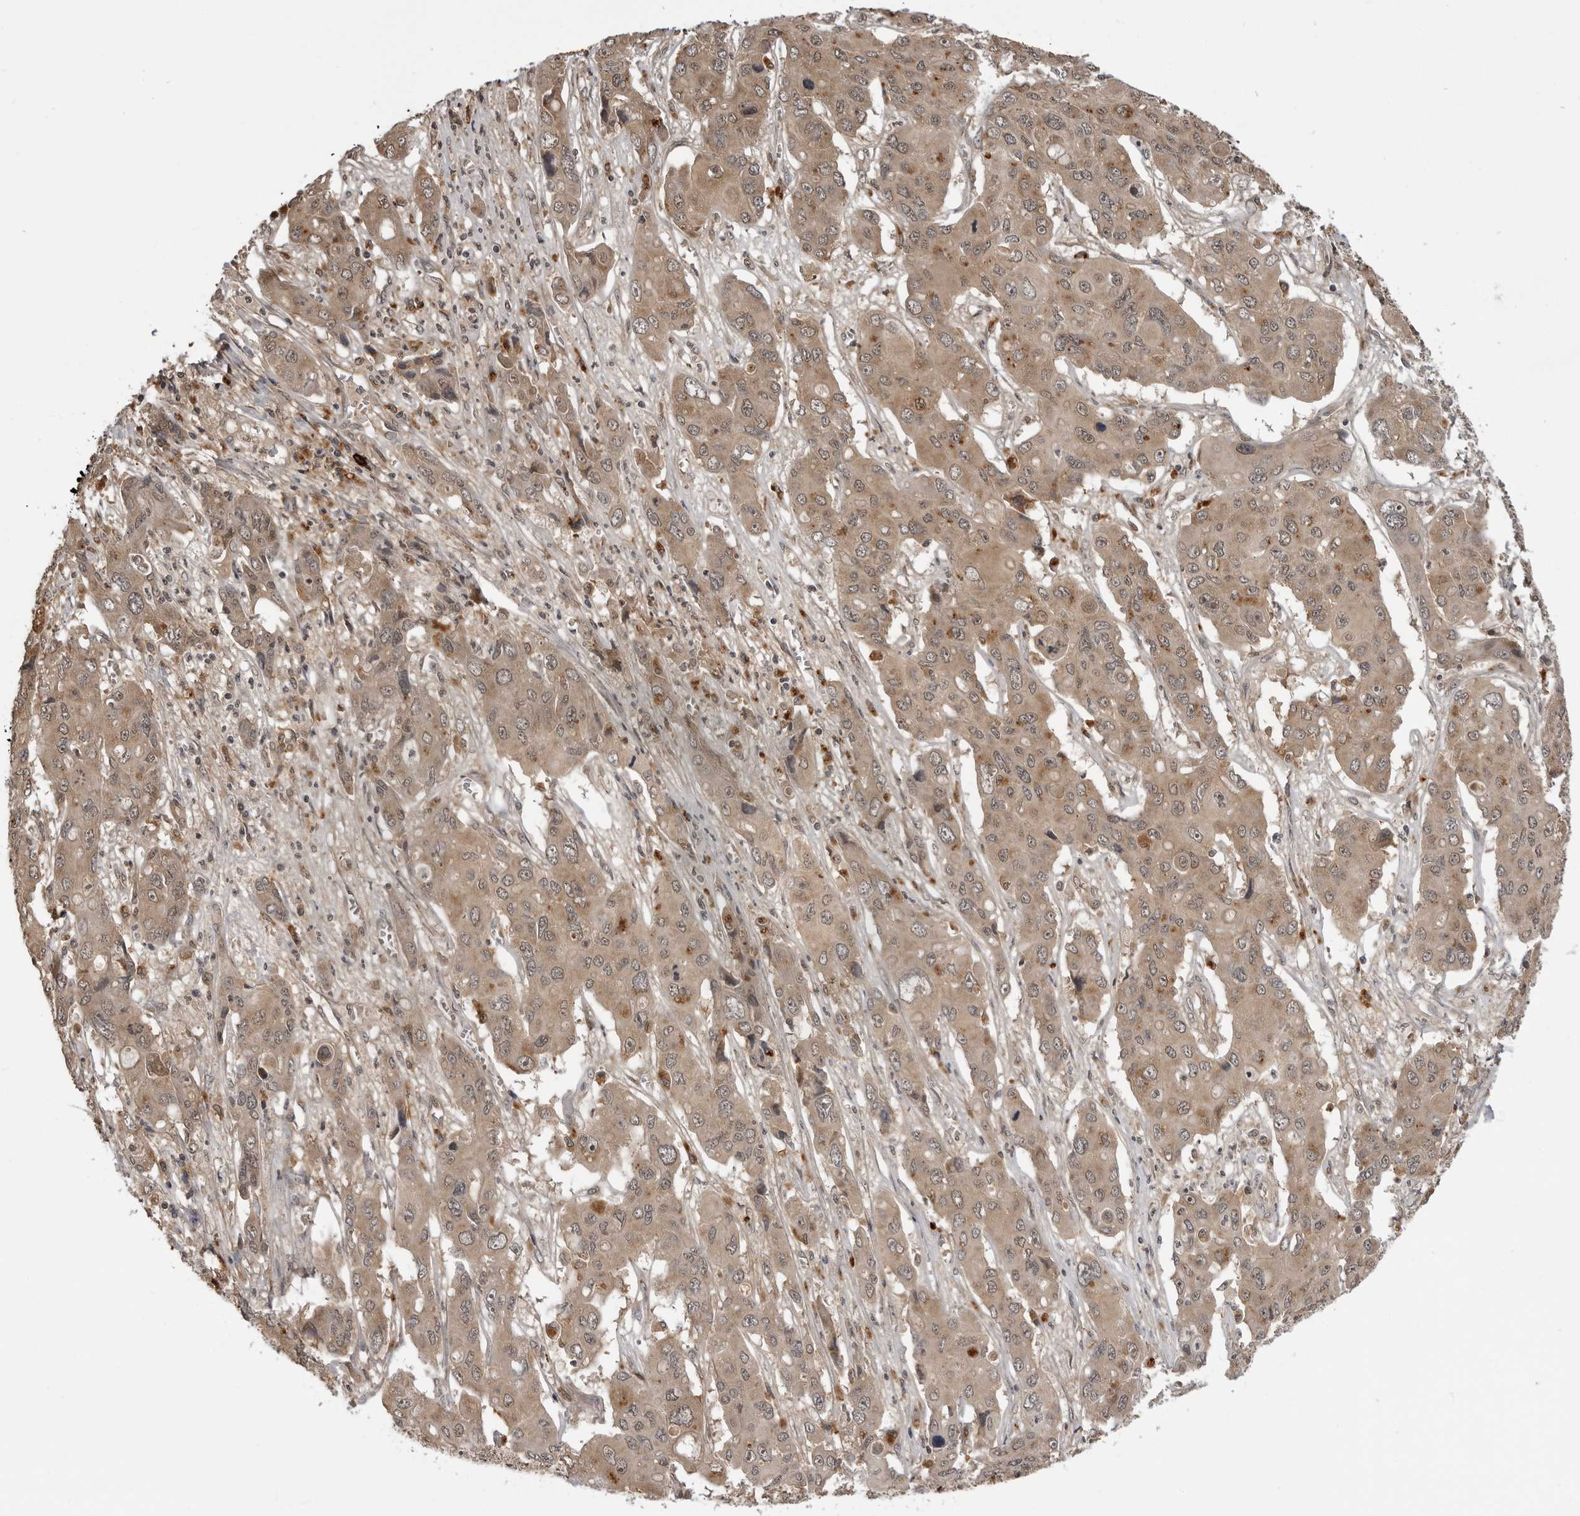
{"staining": {"intensity": "weak", "quantity": ">75%", "location": "cytoplasmic/membranous,nuclear"}, "tissue": "liver cancer", "cell_type": "Tumor cells", "image_type": "cancer", "snomed": [{"axis": "morphology", "description": "Cholangiocarcinoma"}, {"axis": "topography", "description": "Liver"}], "caption": "Approximately >75% of tumor cells in human cholangiocarcinoma (liver) reveal weak cytoplasmic/membranous and nuclear protein positivity as visualized by brown immunohistochemical staining.", "gene": "IL24", "patient": {"sex": "male", "age": 67}}